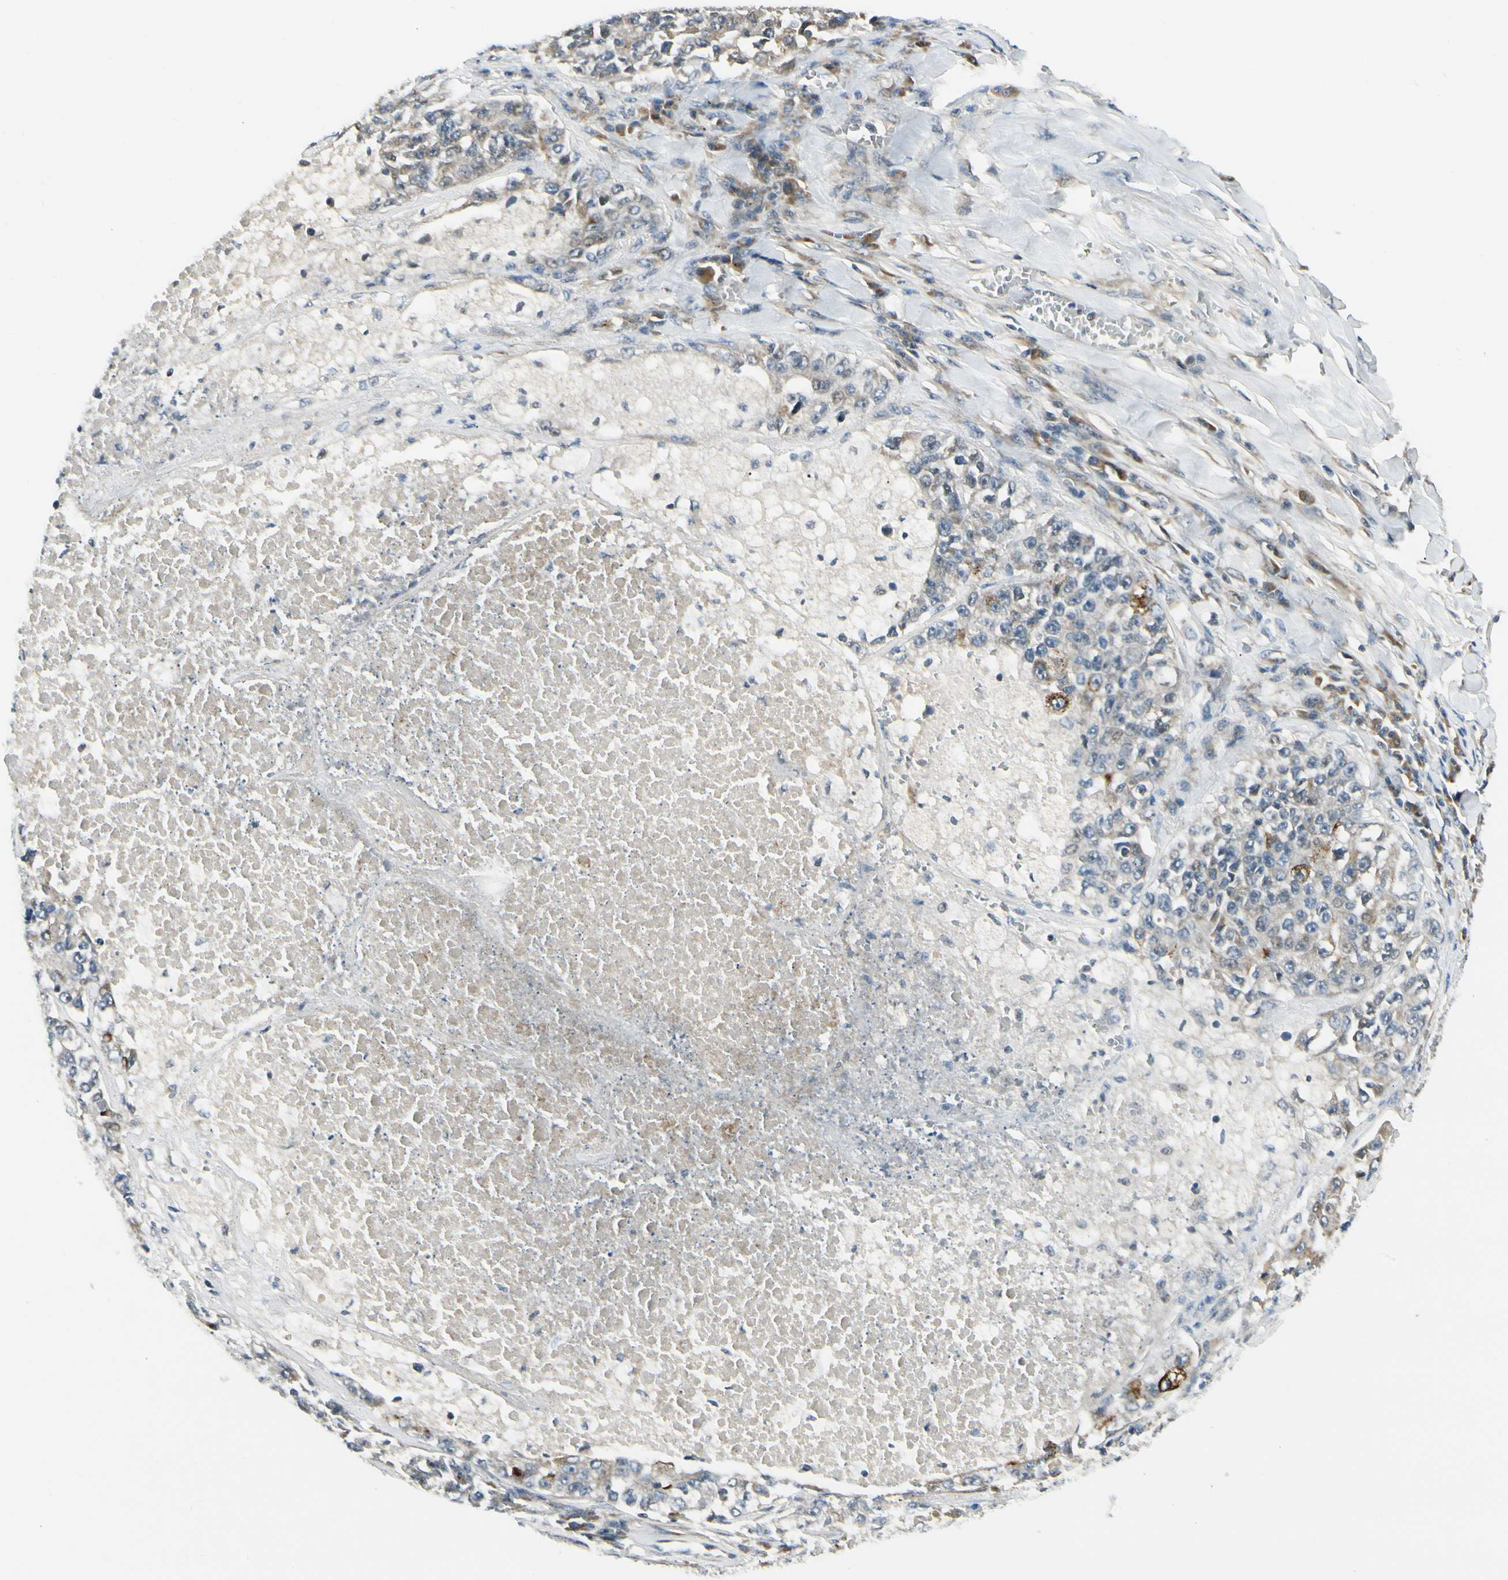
{"staining": {"intensity": "negative", "quantity": "none", "location": "none"}, "tissue": "lung cancer", "cell_type": "Tumor cells", "image_type": "cancer", "snomed": [{"axis": "morphology", "description": "Adenocarcinoma, NOS"}, {"axis": "topography", "description": "Lung"}], "caption": "Tumor cells are negative for protein expression in human adenocarcinoma (lung).", "gene": "P4HA3", "patient": {"sex": "male", "age": 49}}